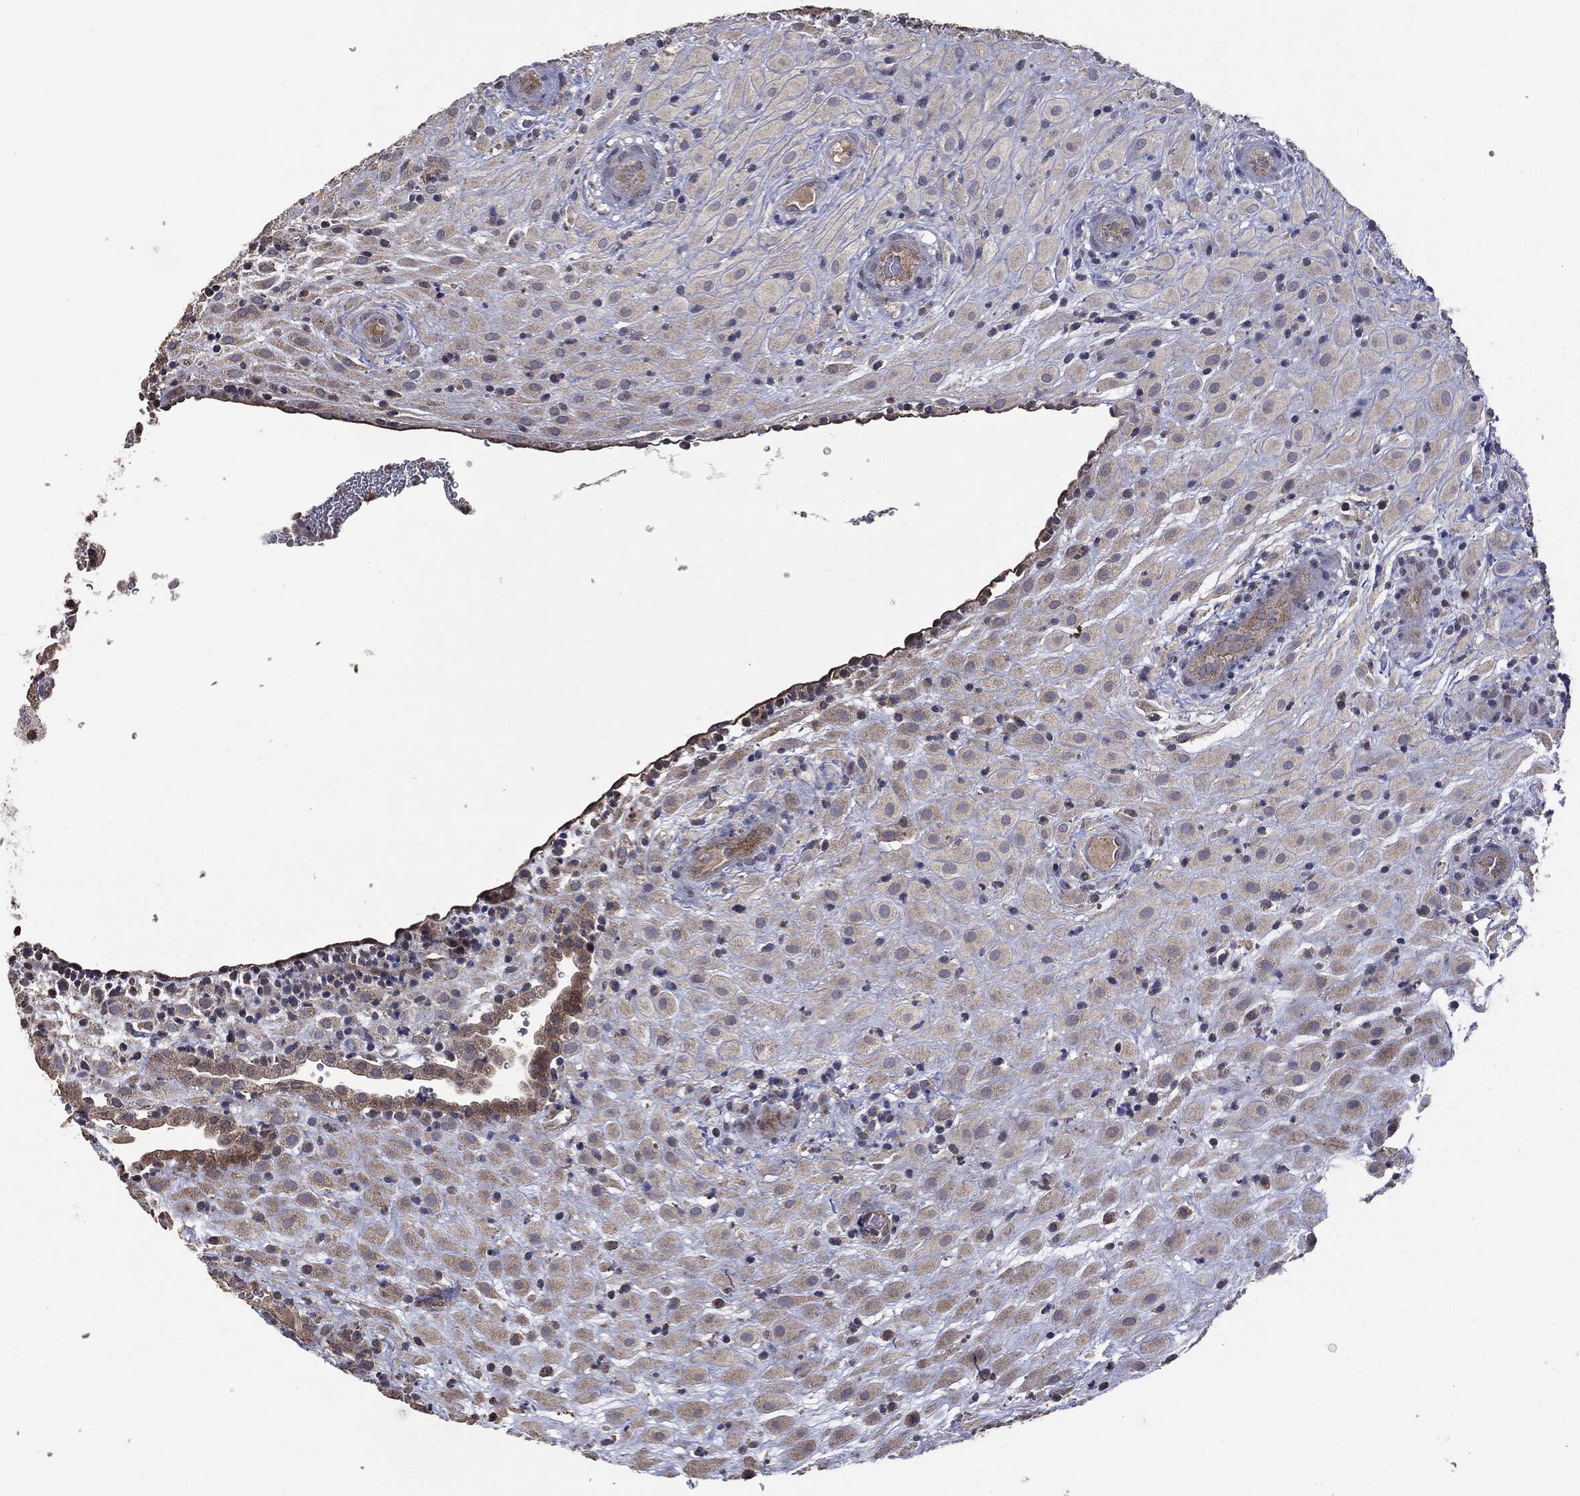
{"staining": {"intensity": "negative", "quantity": "none", "location": "none"}, "tissue": "placenta", "cell_type": "Decidual cells", "image_type": "normal", "snomed": [{"axis": "morphology", "description": "Normal tissue, NOS"}, {"axis": "topography", "description": "Placenta"}], "caption": "This is a histopathology image of immunohistochemistry staining of unremarkable placenta, which shows no staining in decidual cells.", "gene": "MTOR", "patient": {"sex": "female", "age": 19}}